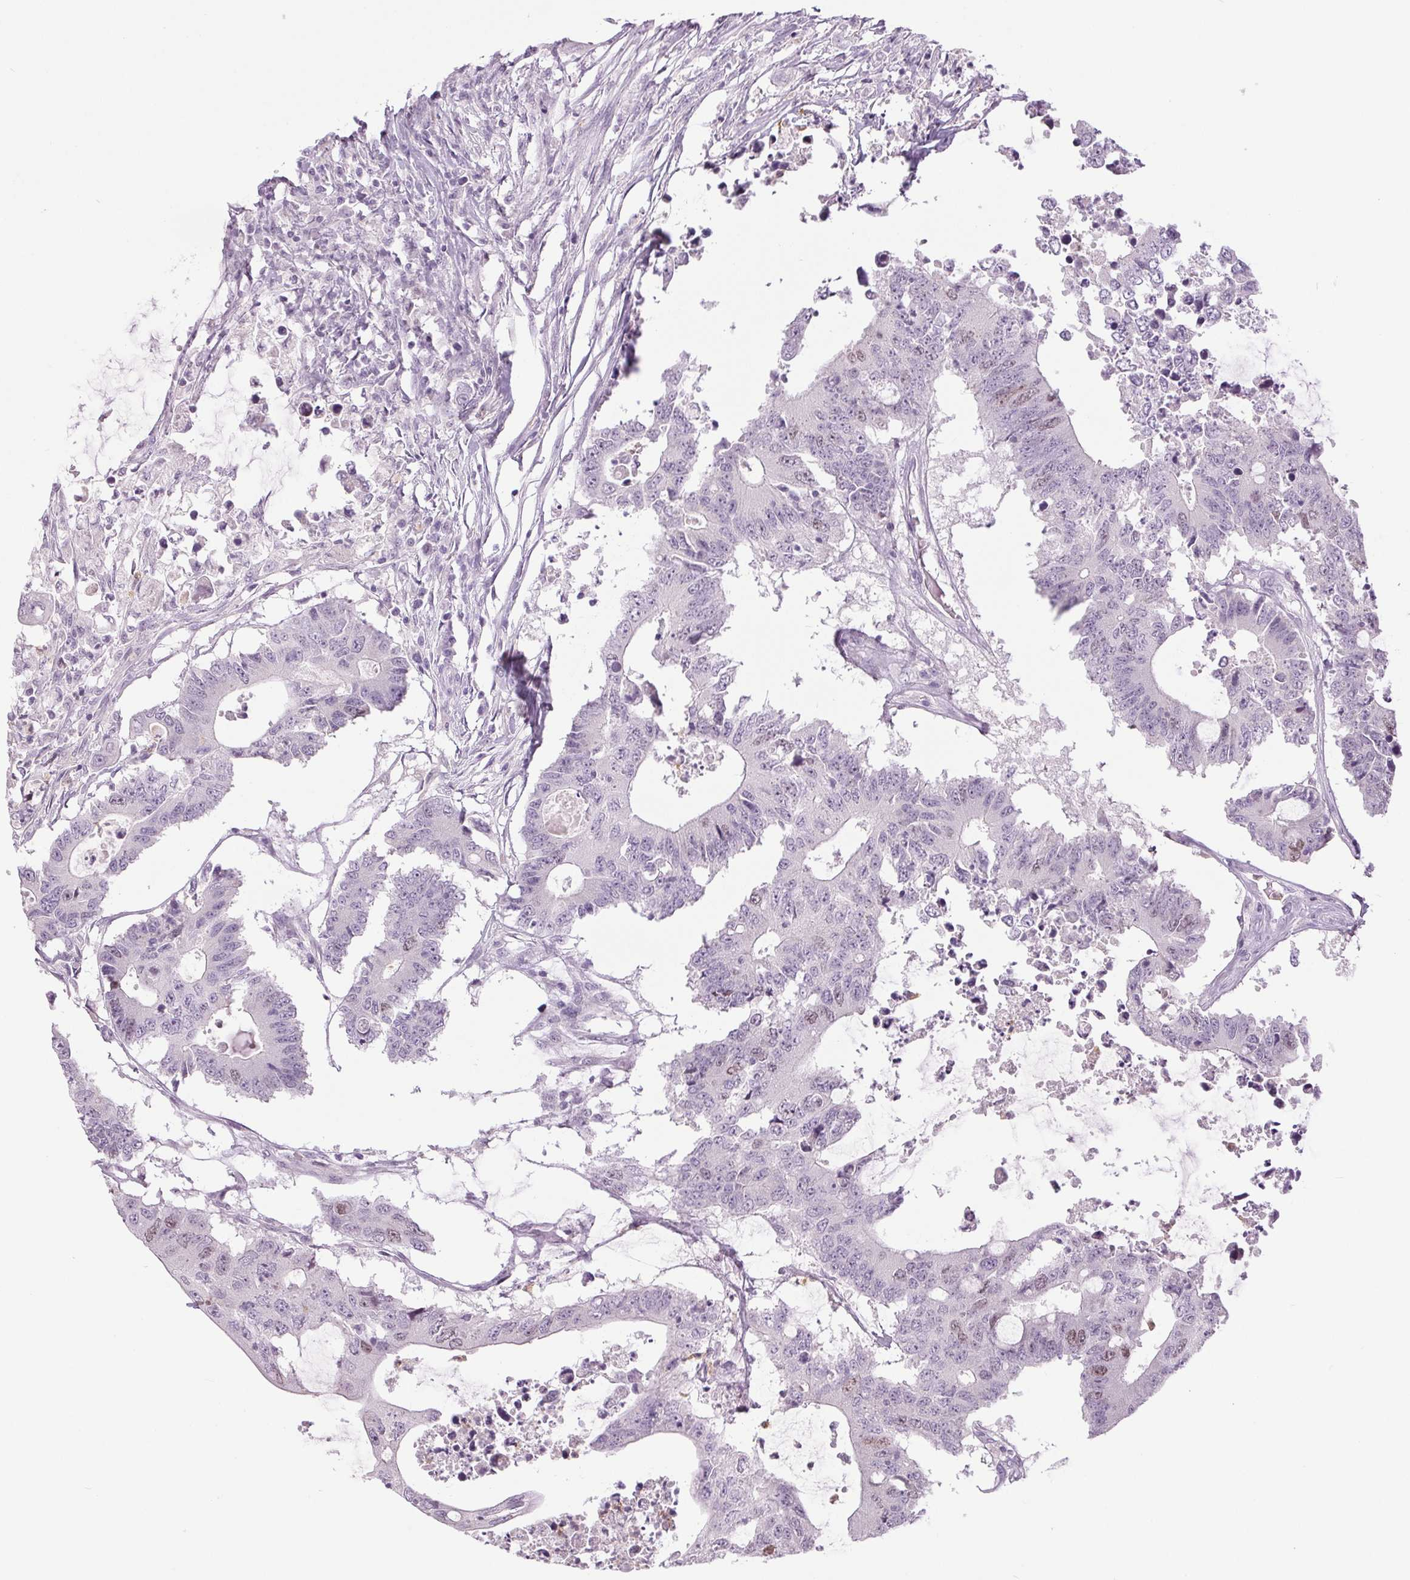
{"staining": {"intensity": "moderate", "quantity": "<25%", "location": "nuclear"}, "tissue": "colorectal cancer", "cell_type": "Tumor cells", "image_type": "cancer", "snomed": [{"axis": "morphology", "description": "Adenocarcinoma, NOS"}, {"axis": "topography", "description": "Colon"}], "caption": "Immunohistochemistry (IHC) of colorectal adenocarcinoma displays low levels of moderate nuclear positivity in about <25% of tumor cells. Using DAB (3,3'-diaminobenzidine) (brown) and hematoxylin (blue) stains, captured at high magnification using brightfield microscopy.", "gene": "SMIM6", "patient": {"sex": "male", "age": 71}}